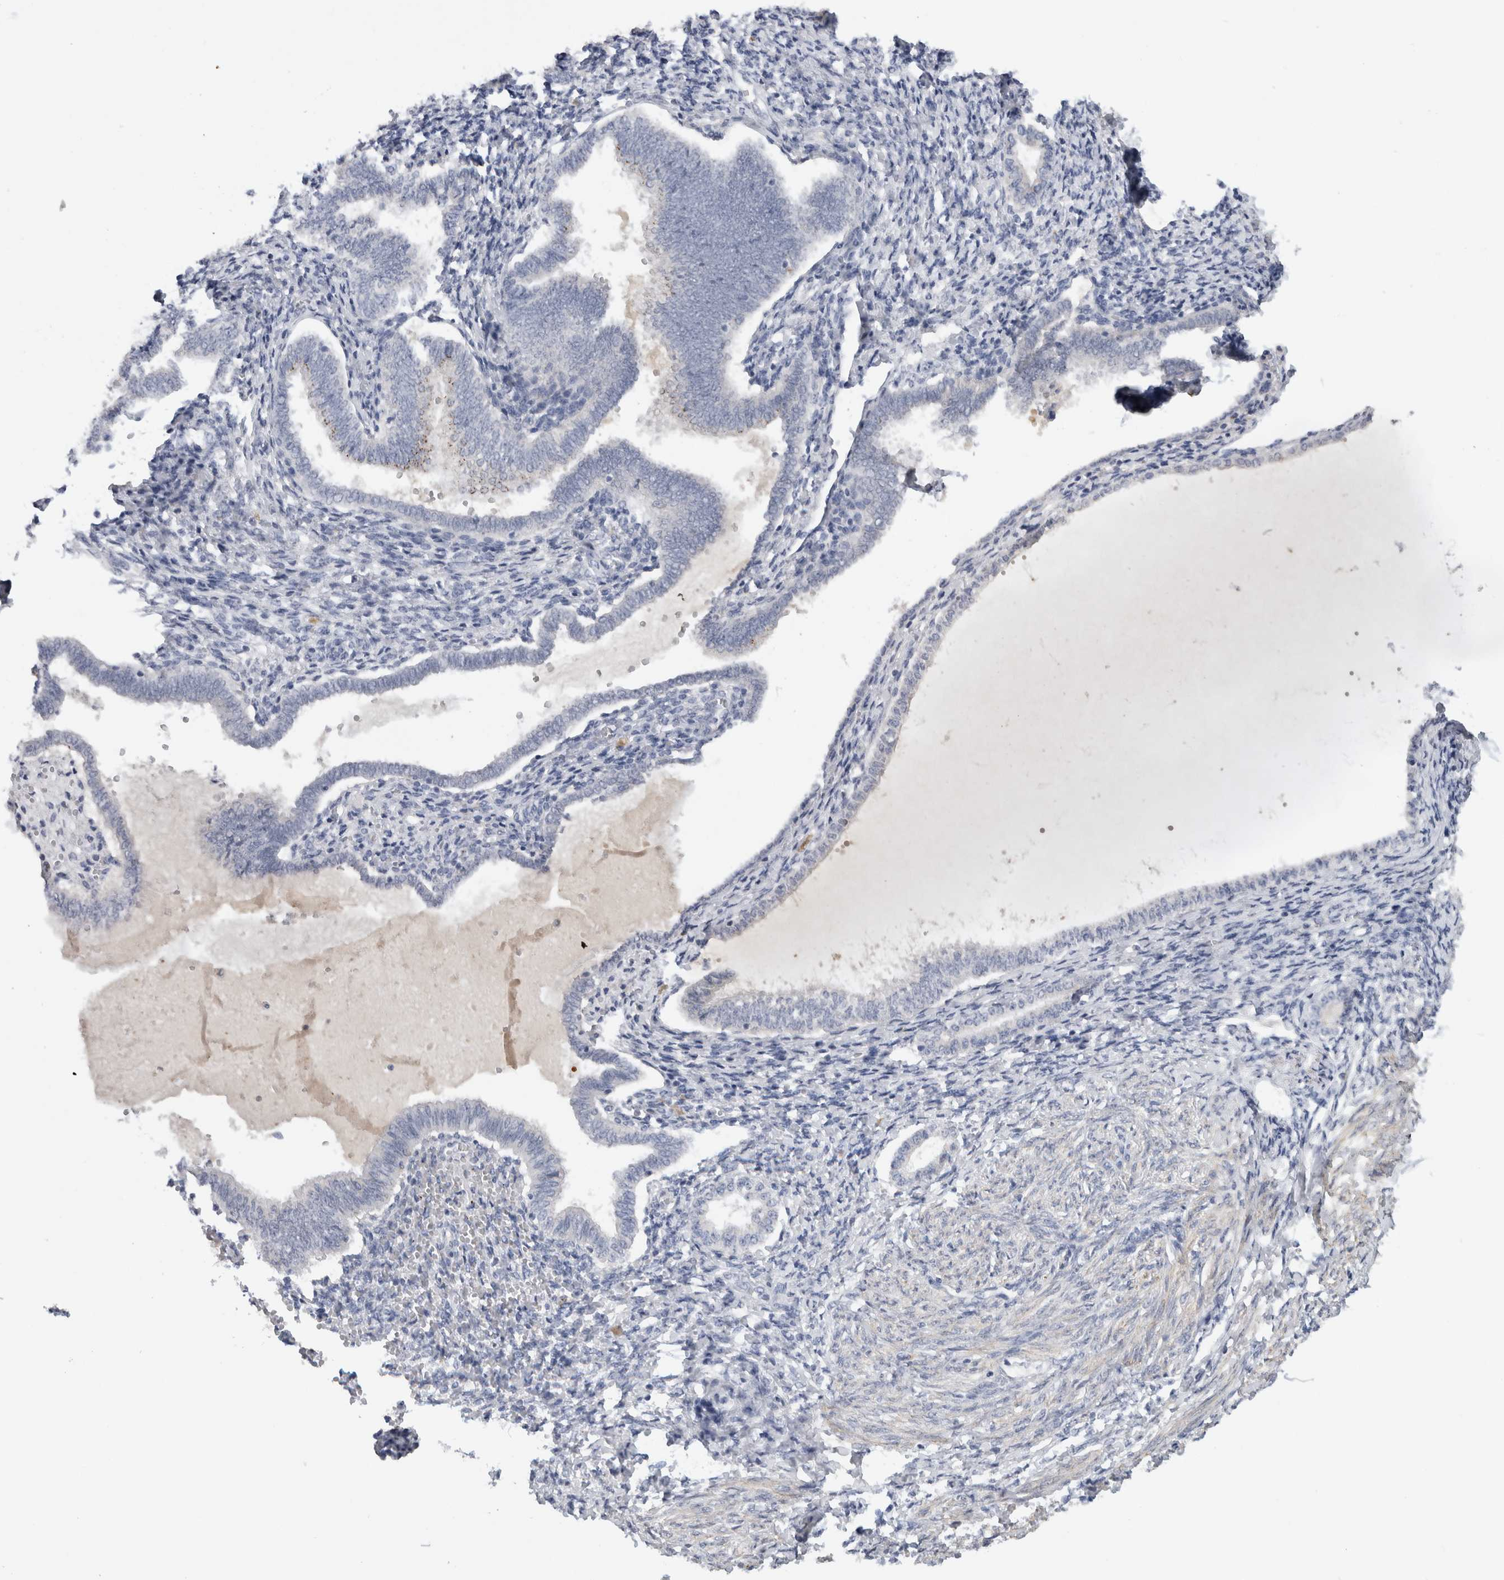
{"staining": {"intensity": "negative", "quantity": "none", "location": "none"}, "tissue": "endometrium", "cell_type": "Cells in endometrial stroma", "image_type": "normal", "snomed": [{"axis": "morphology", "description": "Normal tissue, NOS"}, {"axis": "topography", "description": "Endometrium"}], "caption": "Cells in endometrial stroma are negative for brown protein staining in unremarkable endometrium. The staining was performed using DAB to visualize the protein expression in brown, while the nuclei were stained in blue with hematoxylin (Magnification: 20x).", "gene": "MGAT1", "patient": {"sex": "female", "age": 77}}